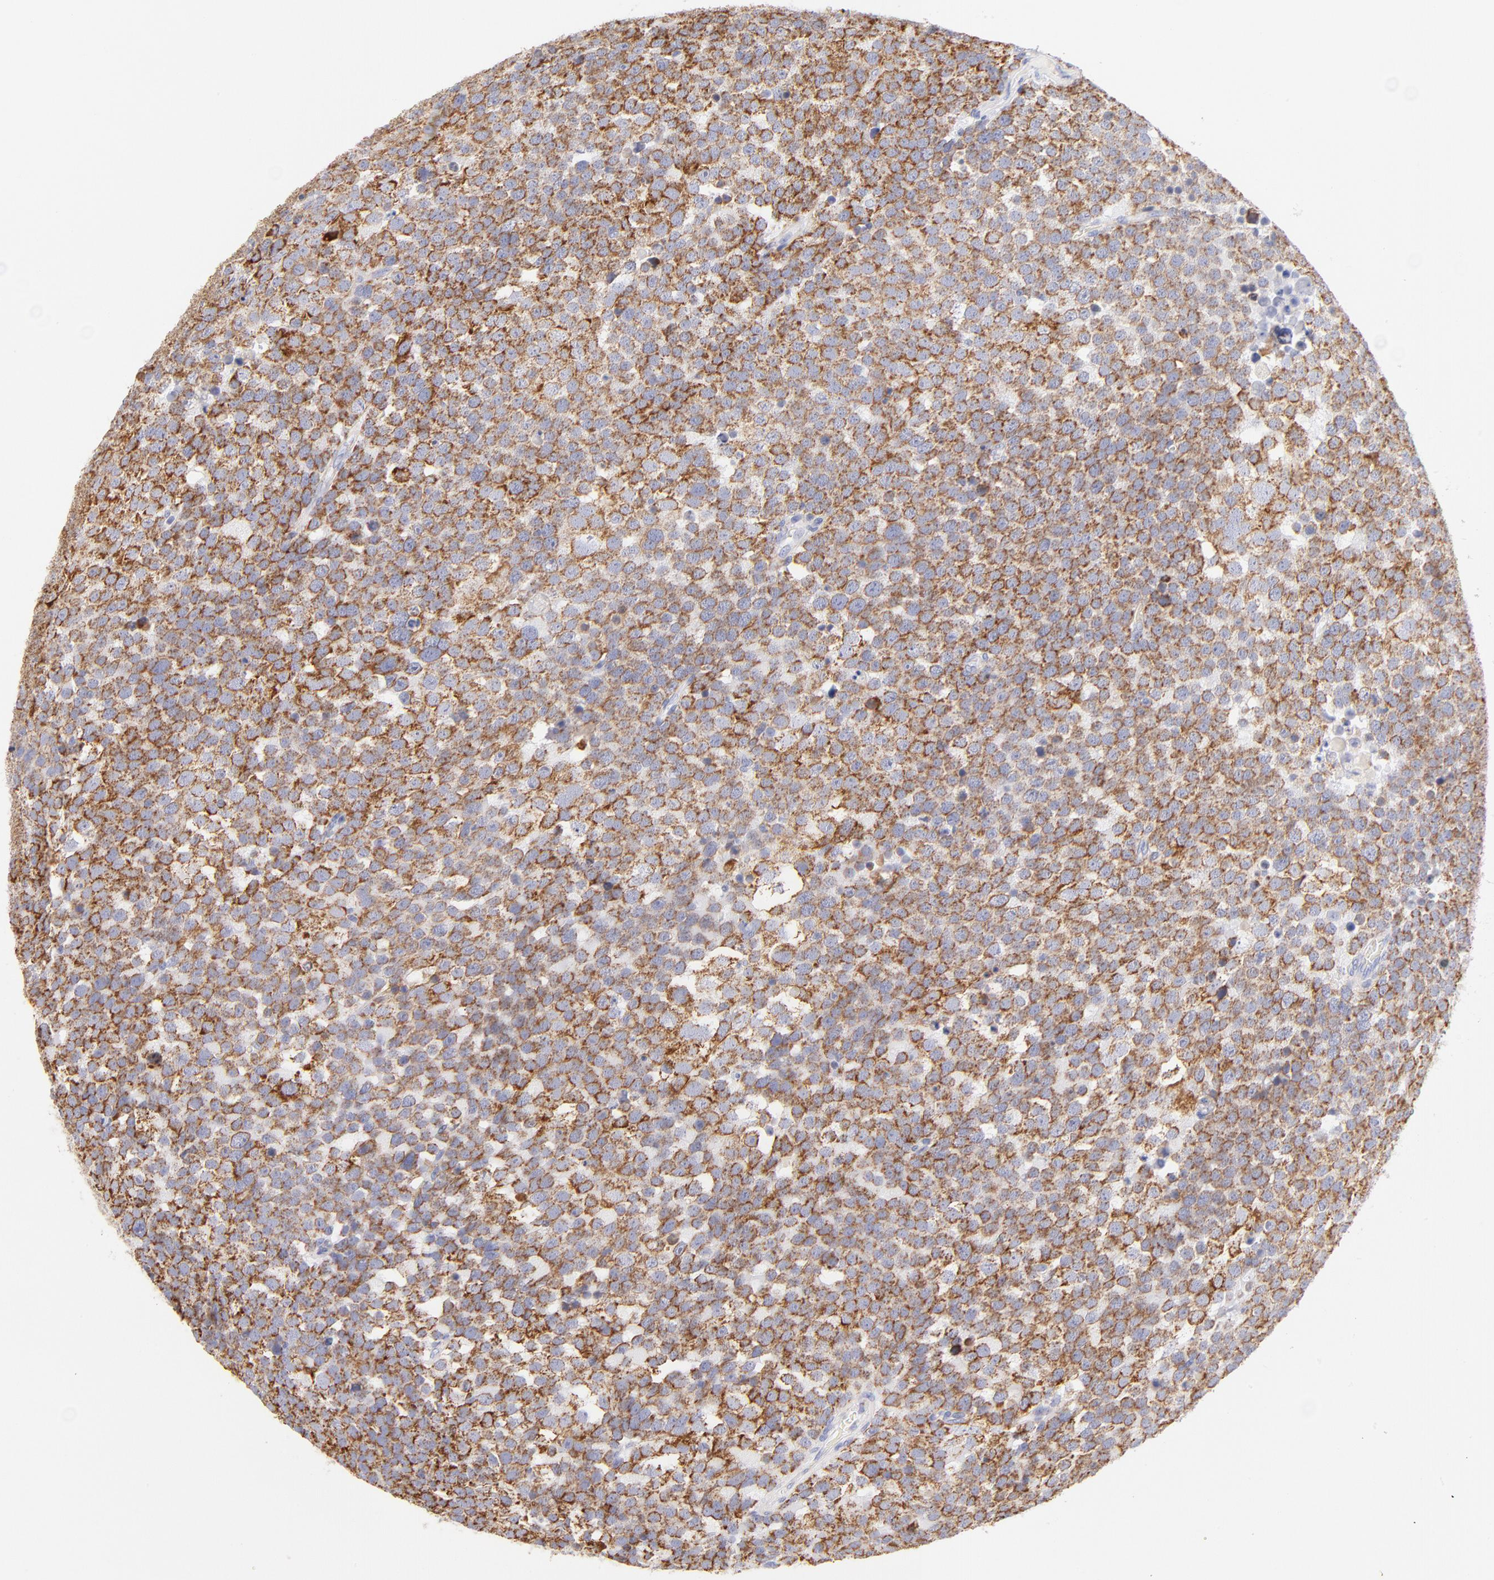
{"staining": {"intensity": "moderate", "quantity": ">75%", "location": "cytoplasmic/membranous"}, "tissue": "testis cancer", "cell_type": "Tumor cells", "image_type": "cancer", "snomed": [{"axis": "morphology", "description": "Seminoma, NOS"}, {"axis": "topography", "description": "Testis"}], "caption": "Immunohistochemistry staining of testis cancer (seminoma), which reveals medium levels of moderate cytoplasmic/membranous staining in approximately >75% of tumor cells indicating moderate cytoplasmic/membranous protein staining. The staining was performed using DAB (brown) for protein detection and nuclei were counterstained in hematoxylin (blue).", "gene": "AIFM1", "patient": {"sex": "male", "age": 71}}